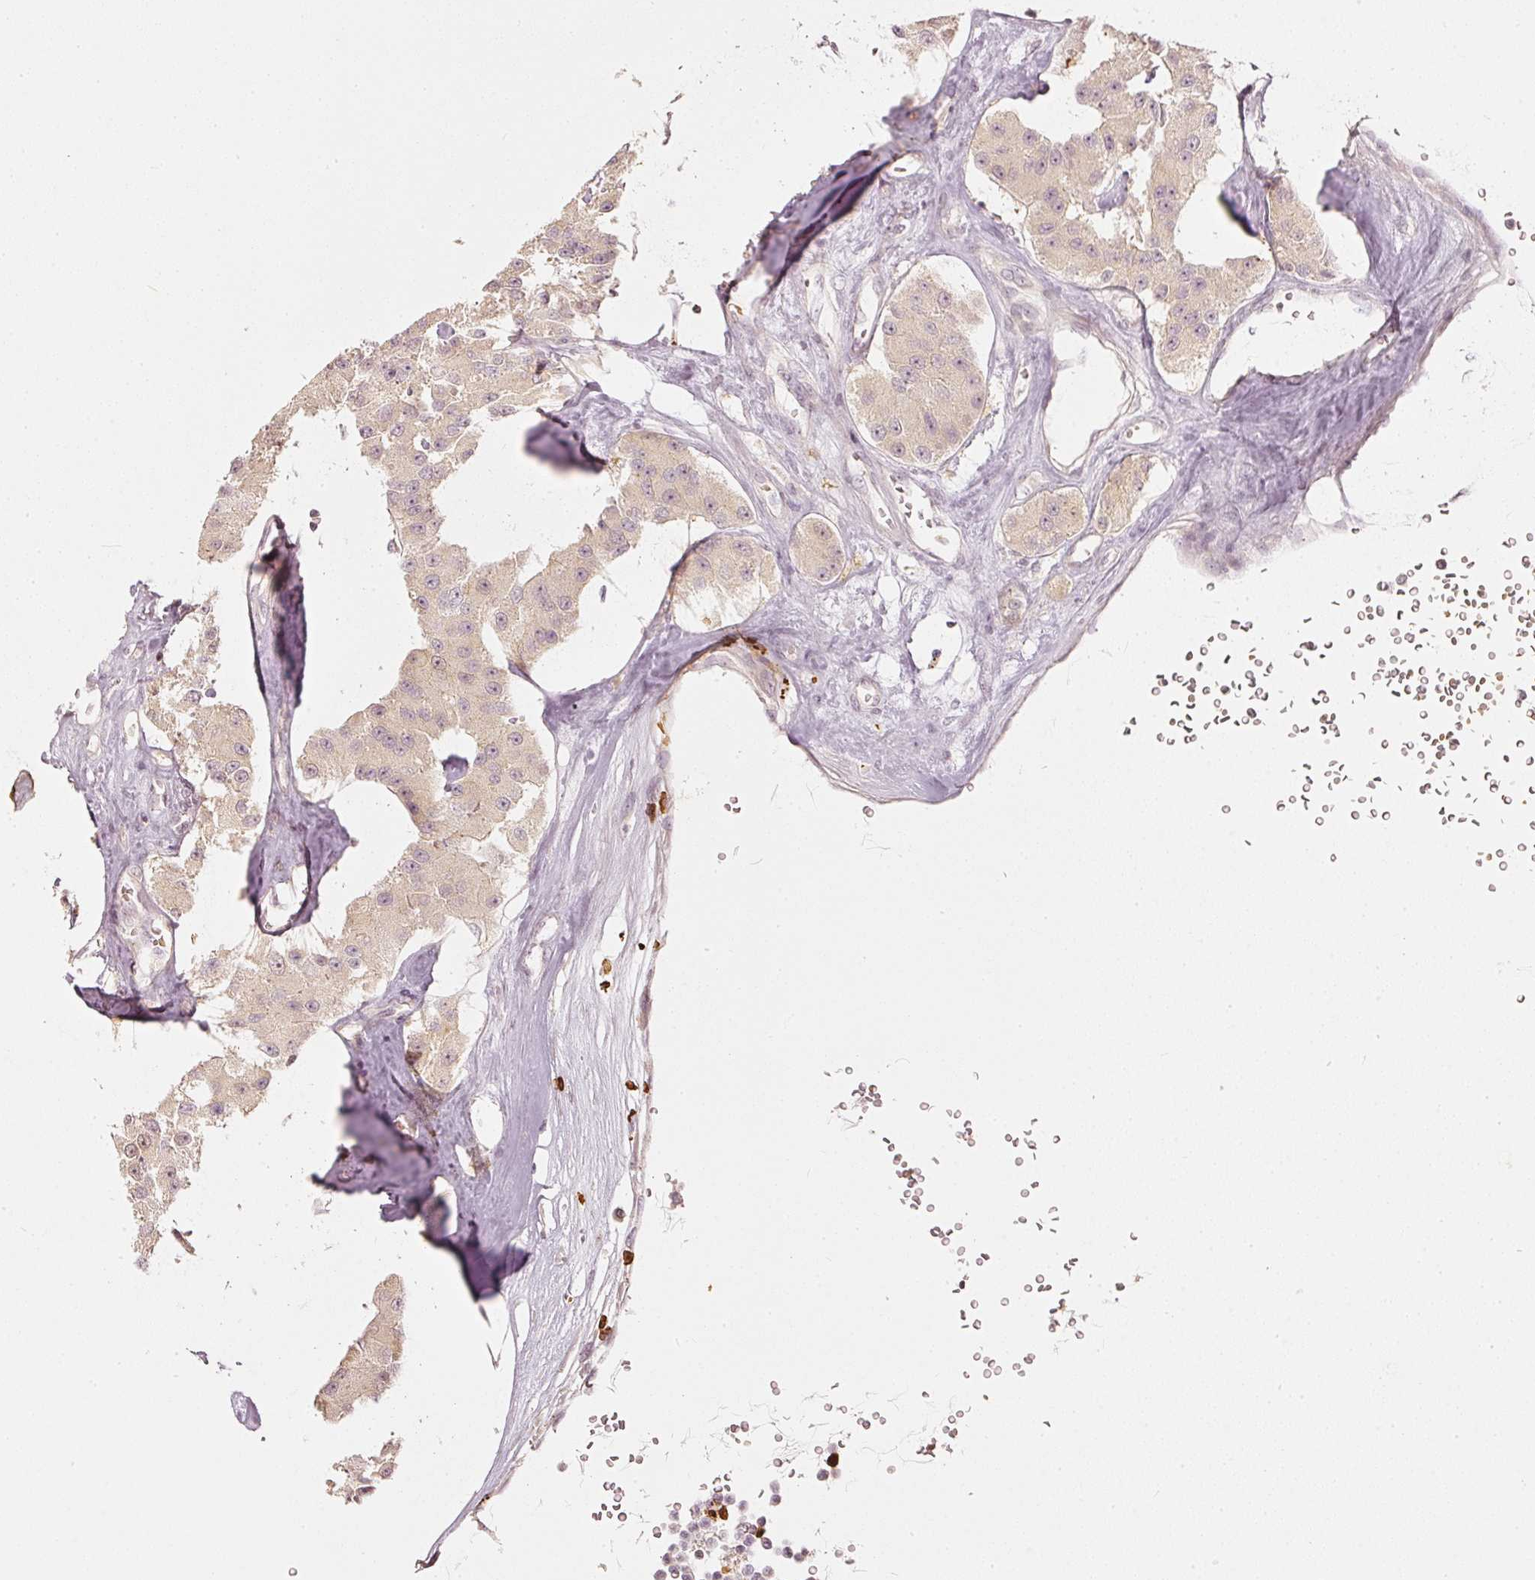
{"staining": {"intensity": "weak", "quantity": ">75%", "location": "cytoplasmic/membranous"}, "tissue": "carcinoid", "cell_type": "Tumor cells", "image_type": "cancer", "snomed": [{"axis": "morphology", "description": "Carcinoid, malignant, NOS"}, {"axis": "topography", "description": "Pancreas"}], "caption": "Immunohistochemistry of human malignant carcinoid exhibits low levels of weak cytoplasmic/membranous positivity in about >75% of tumor cells. Immunohistochemistry (ihc) stains the protein in brown and the nuclei are stained blue.", "gene": "GZMA", "patient": {"sex": "male", "age": 41}}